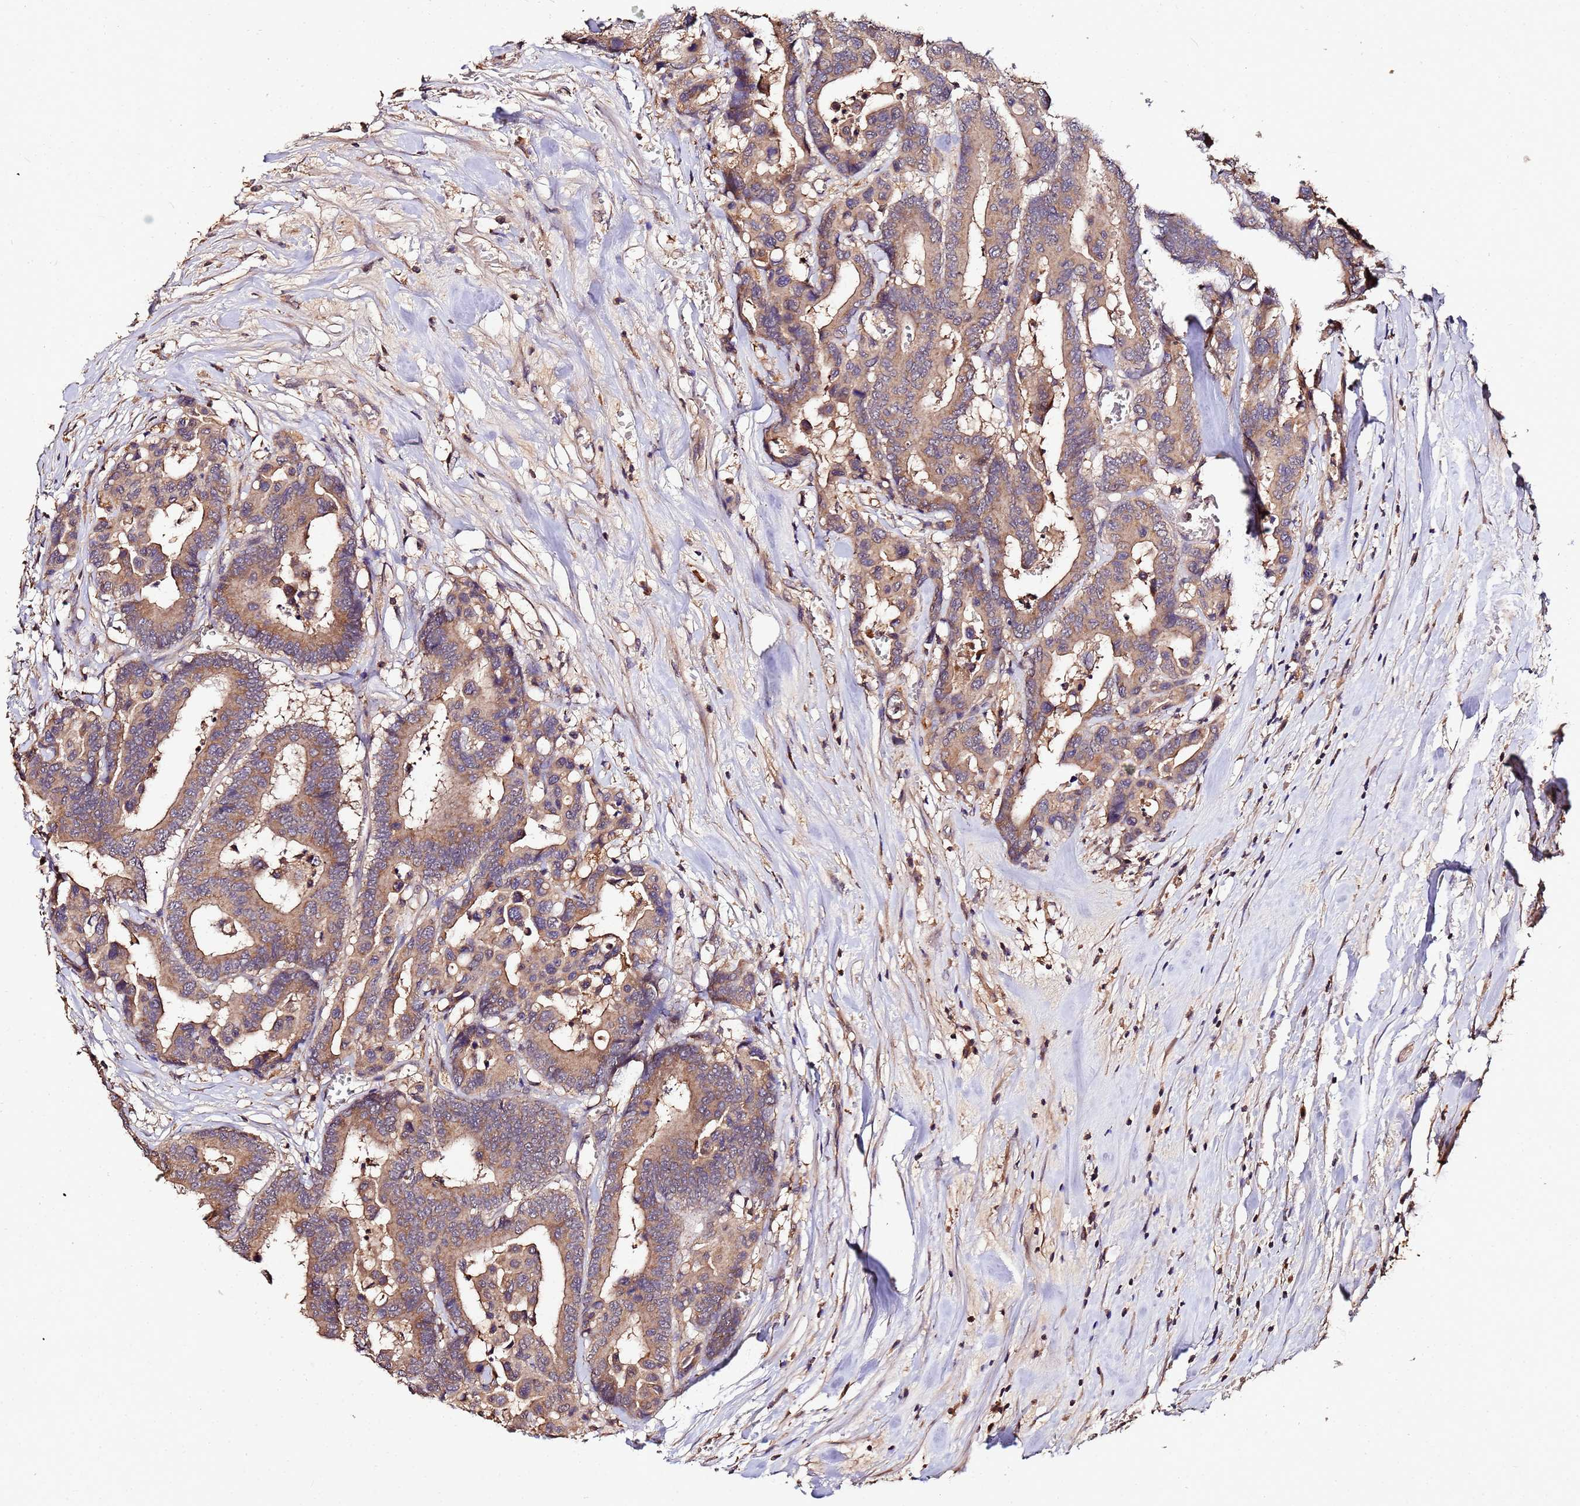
{"staining": {"intensity": "moderate", "quantity": ">75%", "location": "cytoplasmic/membranous"}, "tissue": "colorectal cancer", "cell_type": "Tumor cells", "image_type": "cancer", "snomed": [{"axis": "morphology", "description": "Normal tissue, NOS"}, {"axis": "morphology", "description": "Adenocarcinoma, NOS"}, {"axis": "topography", "description": "Colon"}], "caption": "High-power microscopy captured an immunohistochemistry histopathology image of colorectal cancer, revealing moderate cytoplasmic/membranous staining in about >75% of tumor cells.", "gene": "MTERF1", "patient": {"sex": "male", "age": 82}}